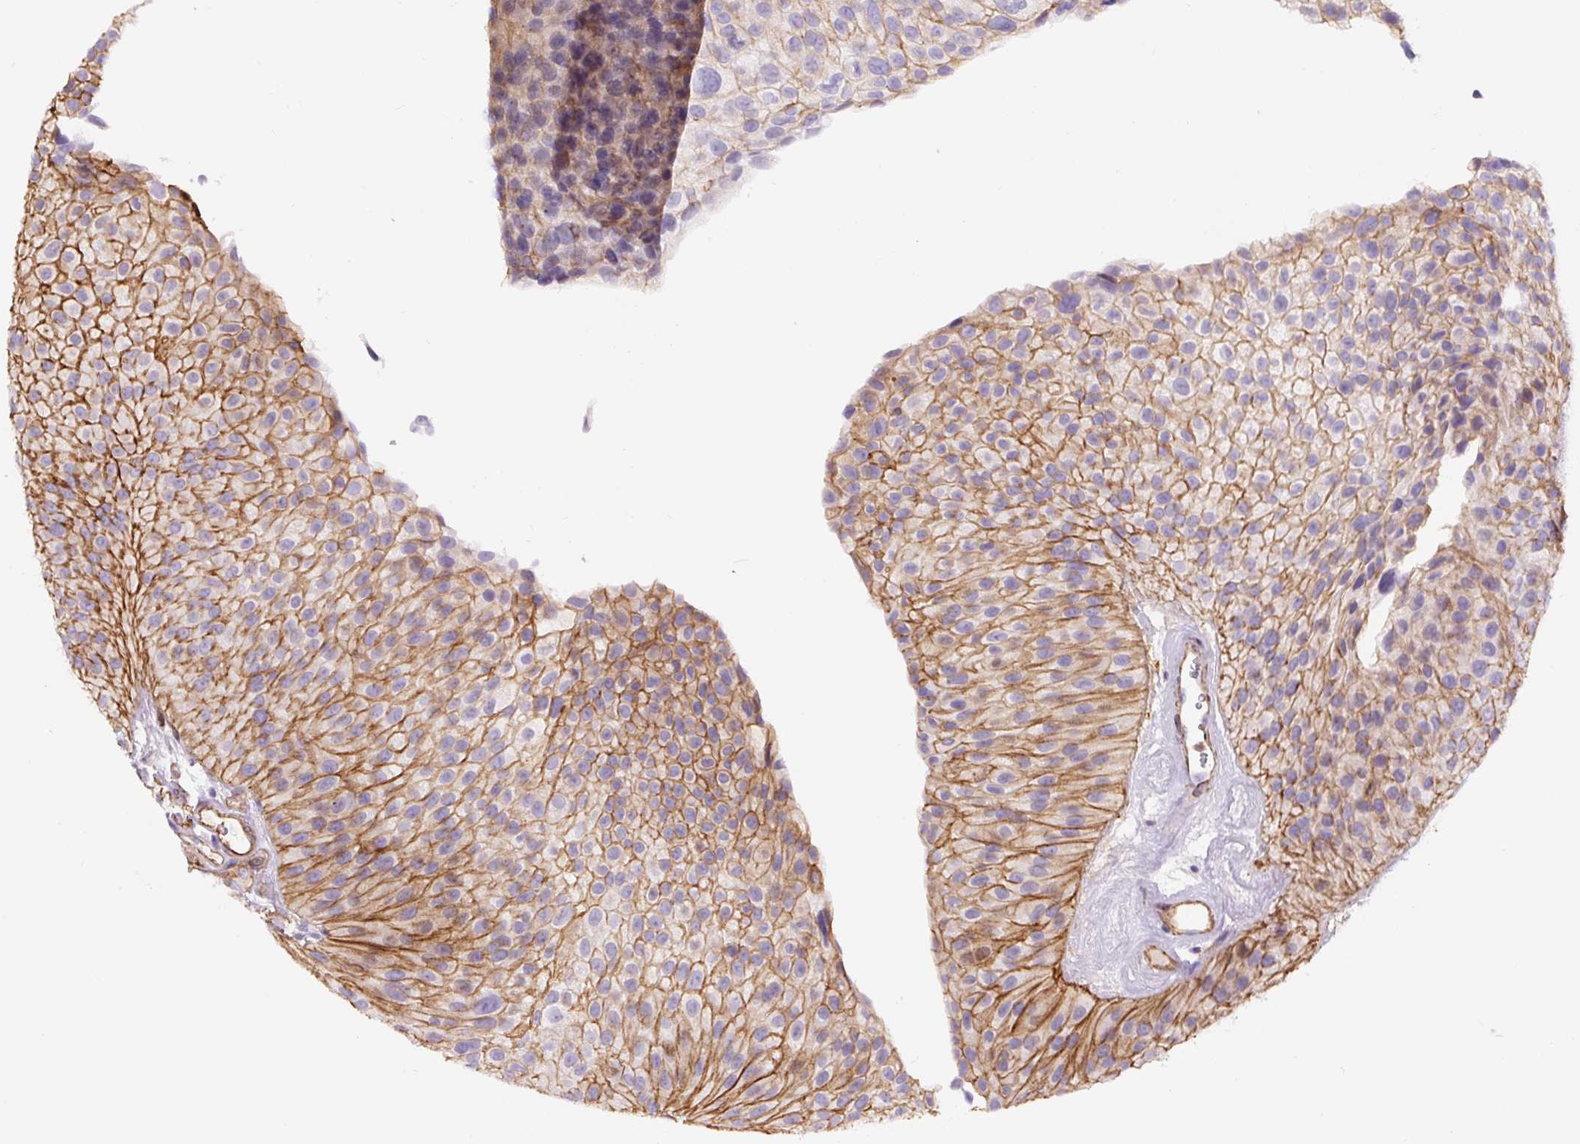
{"staining": {"intensity": "moderate", "quantity": ">75%", "location": "cytoplasmic/membranous"}, "tissue": "urothelial cancer", "cell_type": "Tumor cells", "image_type": "cancer", "snomed": [{"axis": "morphology", "description": "Urothelial carcinoma, NOS"}, {"axis": "topography", "description": "Urinary bladder"}], "caption": "Tumor cells reveal medium levels of moderate cytoplasmic/membranous expression in about >75% of cells in urothelial cancer.", "gene": "B3GALT5", "patient": {"sex": "male", "age": 87}}